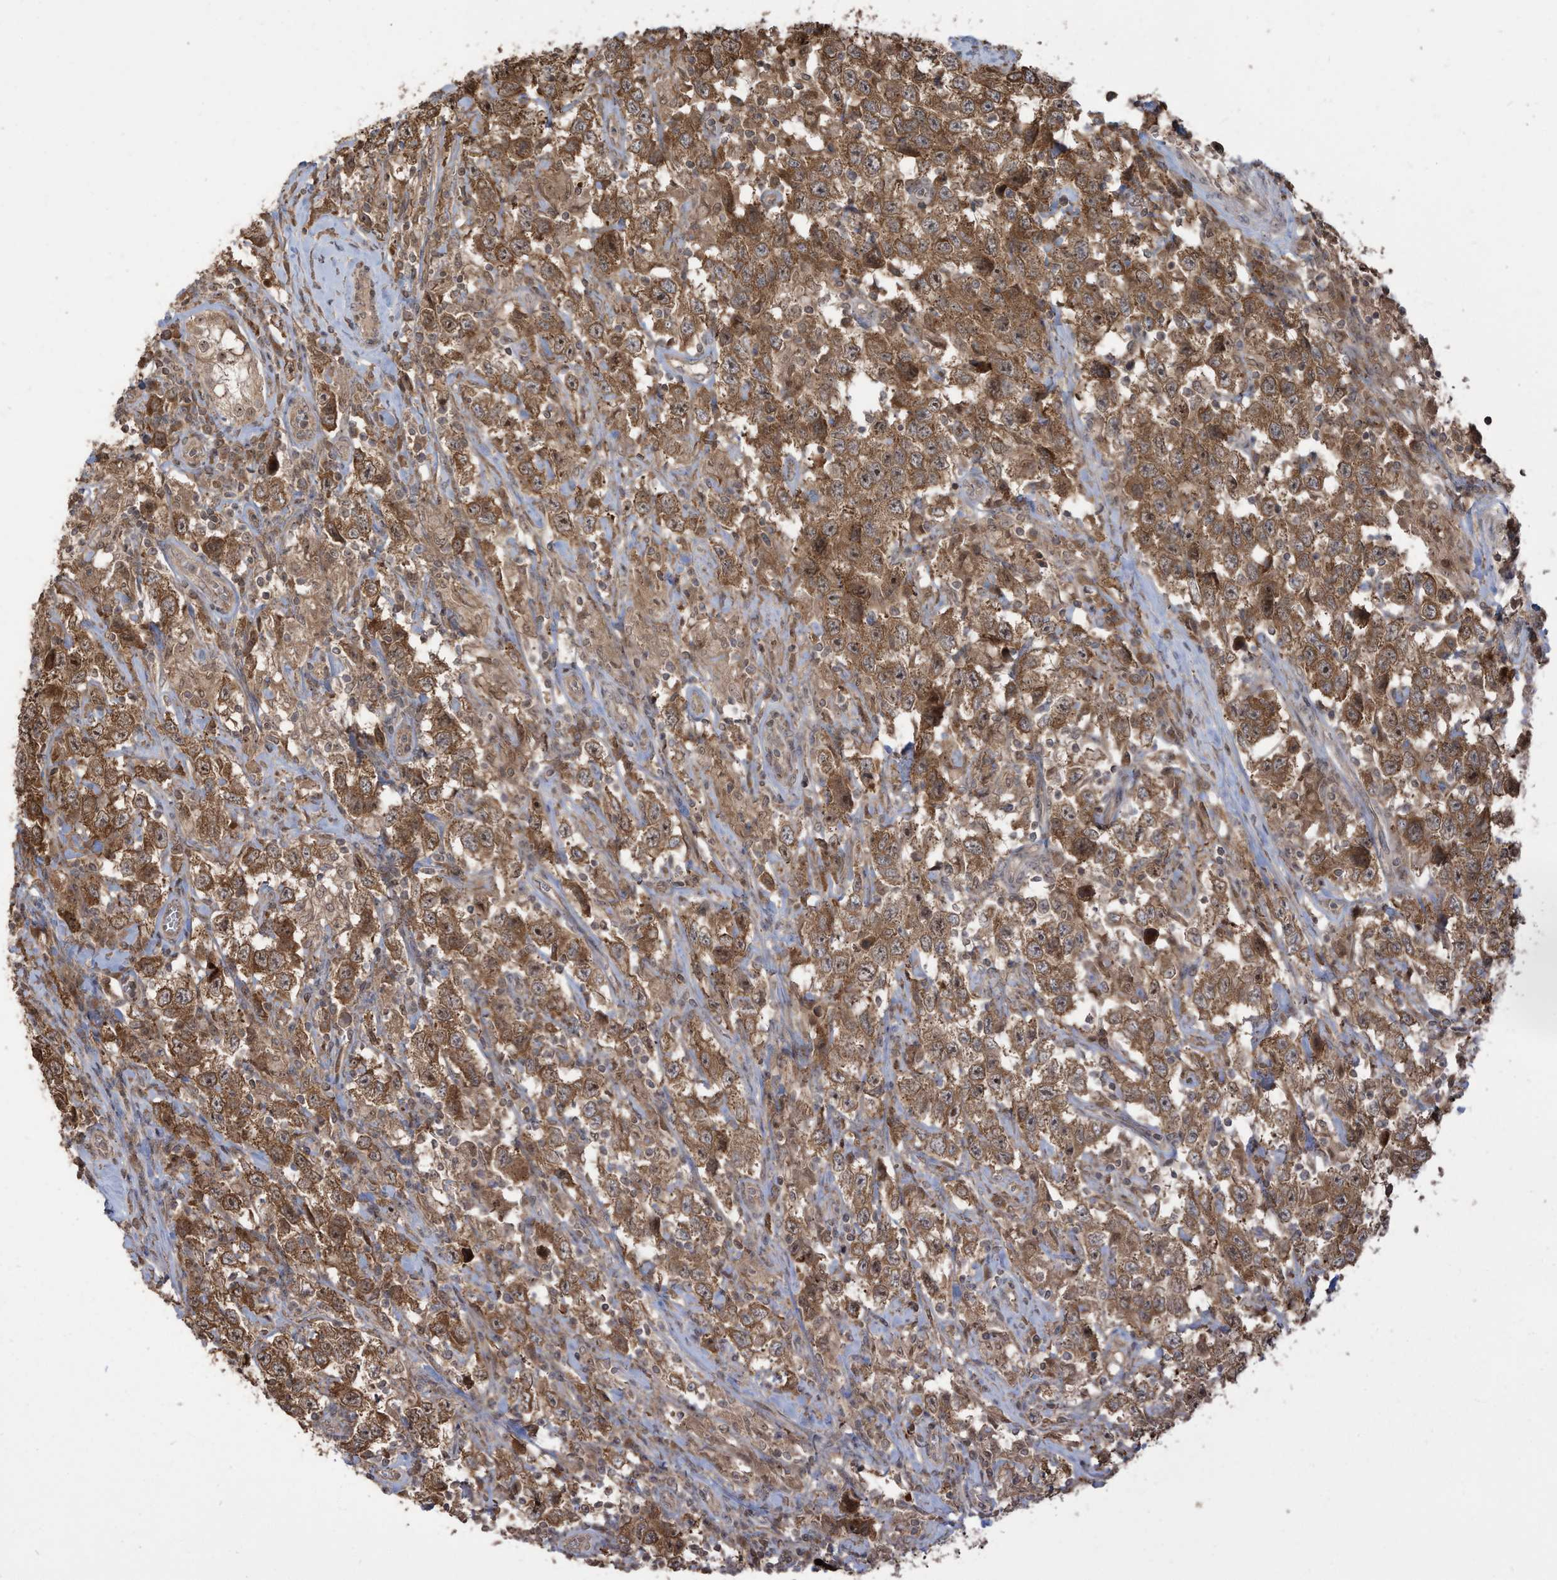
{"staining": {"intensity": "moderate", "quantity": ">75%", "location": "cytoplasmic/membranous"}, "tissue": "testis cancer", "cell_type": "Tumor cells", "image_type": "cancer", "snomed": [{"axis": "morphology", "description": "Seminoma, NOS"}, {"axis": "topography", "description": "Testis"}], "caption": "IHC image of neoplastic tissue: seminoma (testis) stained using IHC demonstrates medium levels of moderate protein expression localized specifically in the cytoplasmic/membranous of tumor cells, appearing as a cytoplasmic/membranous brown color.", "gene": "CARF", "patient": {"sex": "male", "age": 41}}